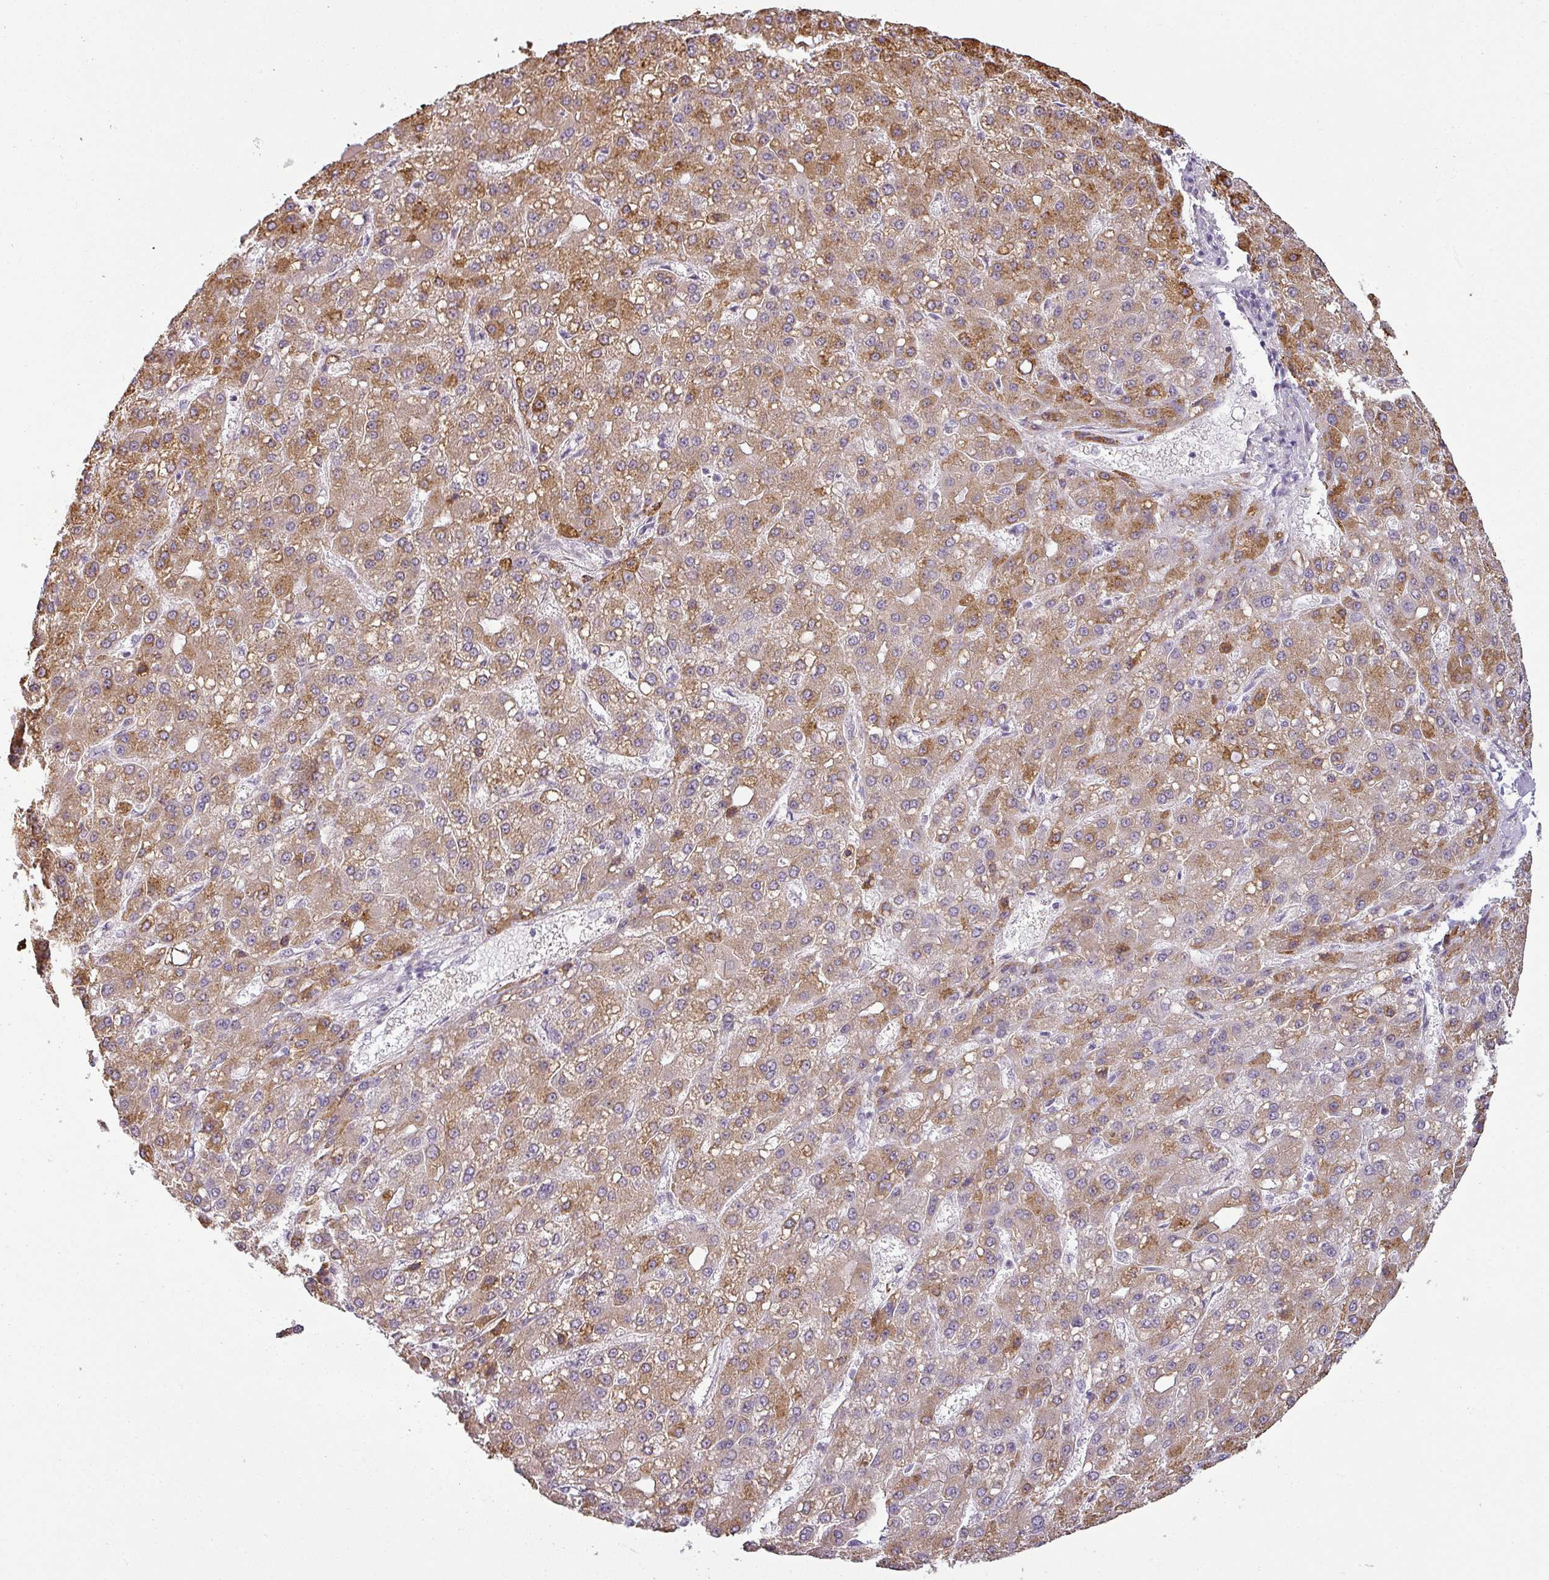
{"staining": {"intensity": "moderate", "quantity": ">75%", "location": "cytoplasmic/membranous"}, "tissue": "liver cancer", "cell_type": "Tumor cells", "image_type": "cancer", "snomed": [{"axis": "morphology", "description": "Carcinoma, Hepatocellular, NOS"}, {"axis": "topography", "description": "Liver"}], "caption": "Moderate cytoplasmic/membranous protein staining is appreciated in about >75% of tumor cells in liver cancer (hepatocellular carcinoma).", "gene": "CCDC144A", "patient": {"sex": "male", "age": 67}}